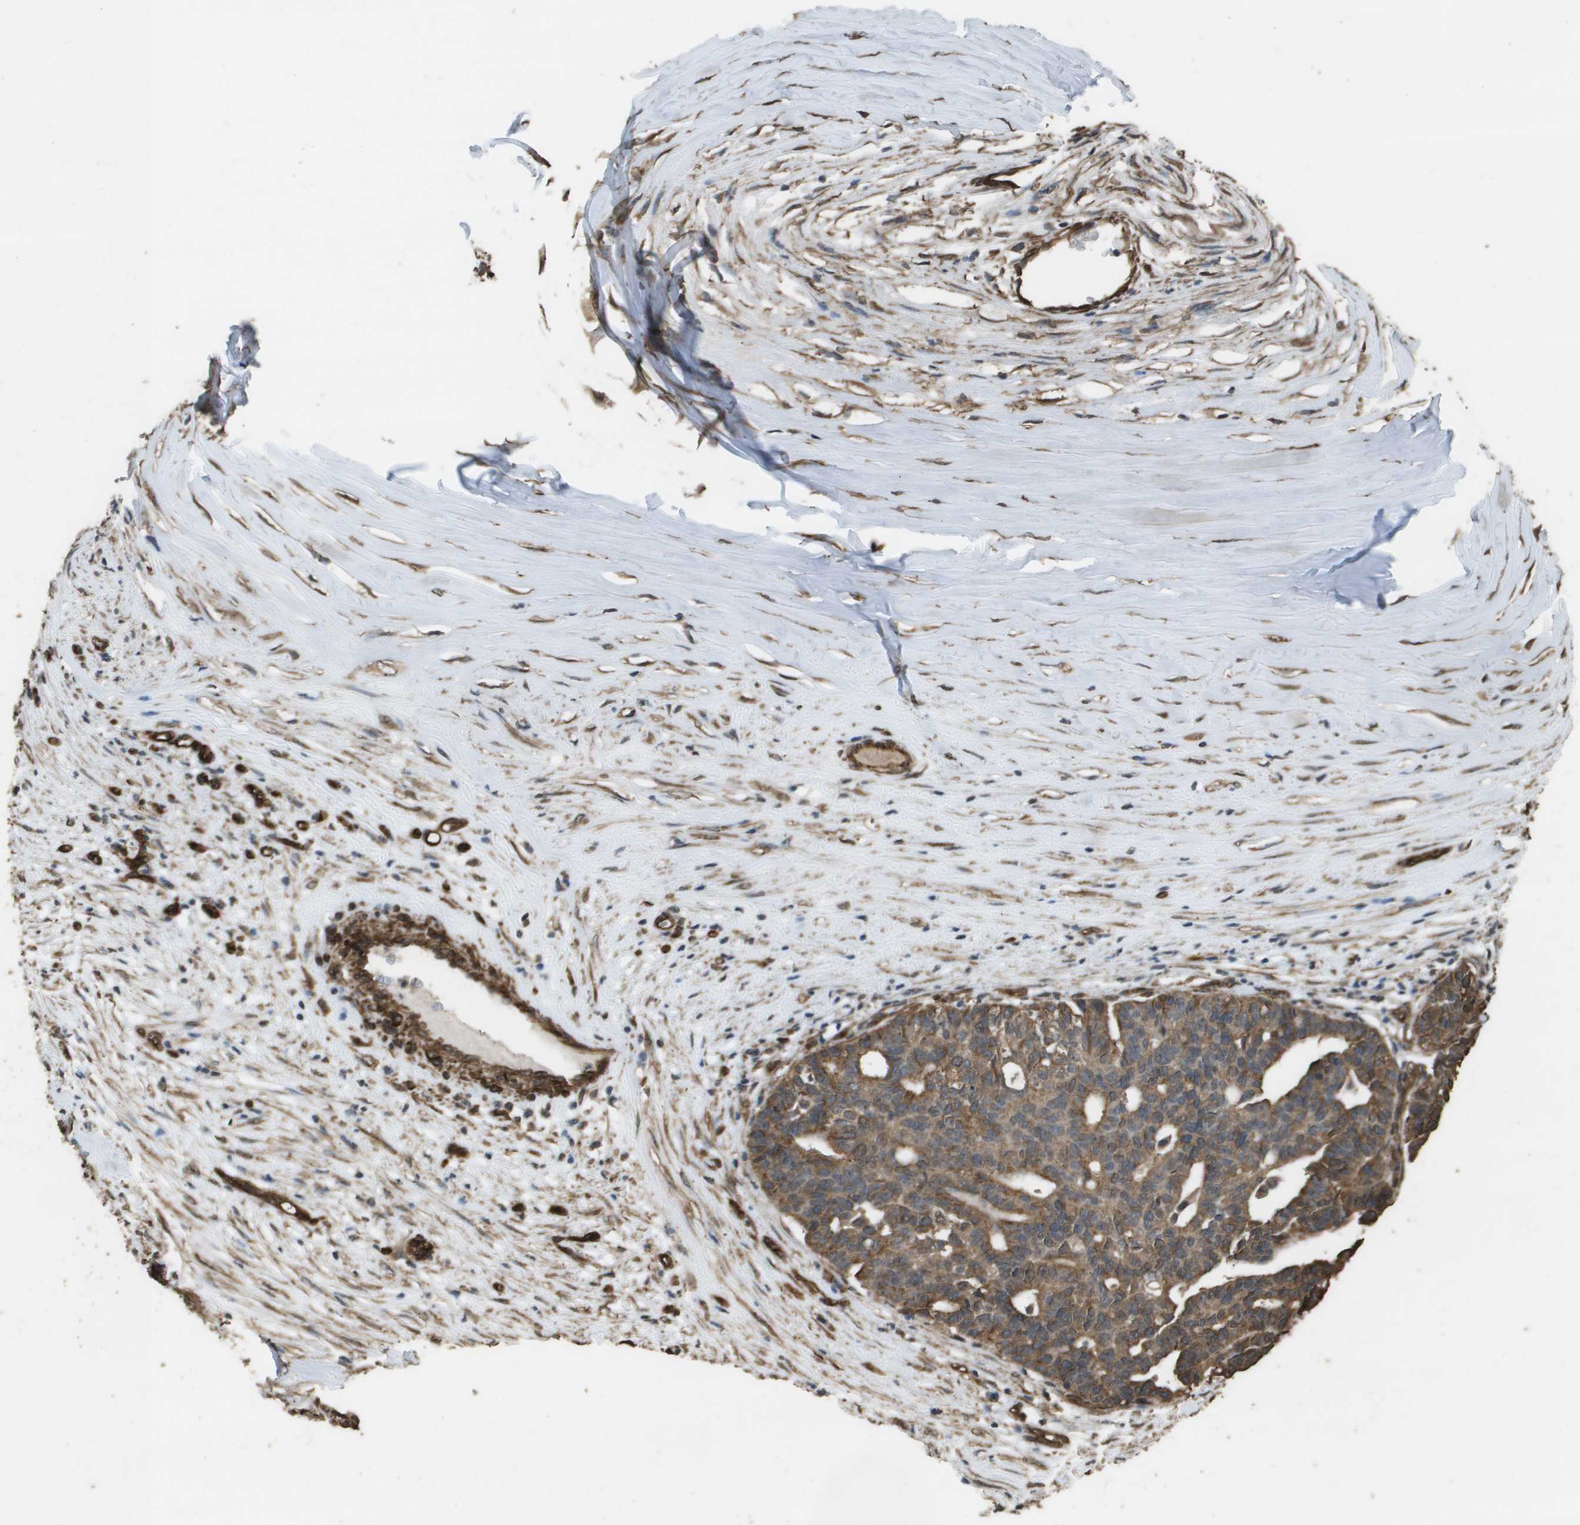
{"staining": {"intensity": "moderate", "quantity": ">75%", "location": "cytoplasmic/membranous"}, "tissue": "ovarian cancer", "cell_type": "Tumor cells", "image_type": "cancer", "snomed": [{"axis": "morphology", "description": "Cystadenocarcinoma, serous, NOS"}, {"axis": "topography", "description": "Ovary"}], "caption": "A brown stain labels moderate cytoplasmic/membranous positivity of a protein in human serous cystadenocarcinoma (ovarian) tumor cells.", "gene": "AAMP", "patient": {"sex": "female", "age": 59}}